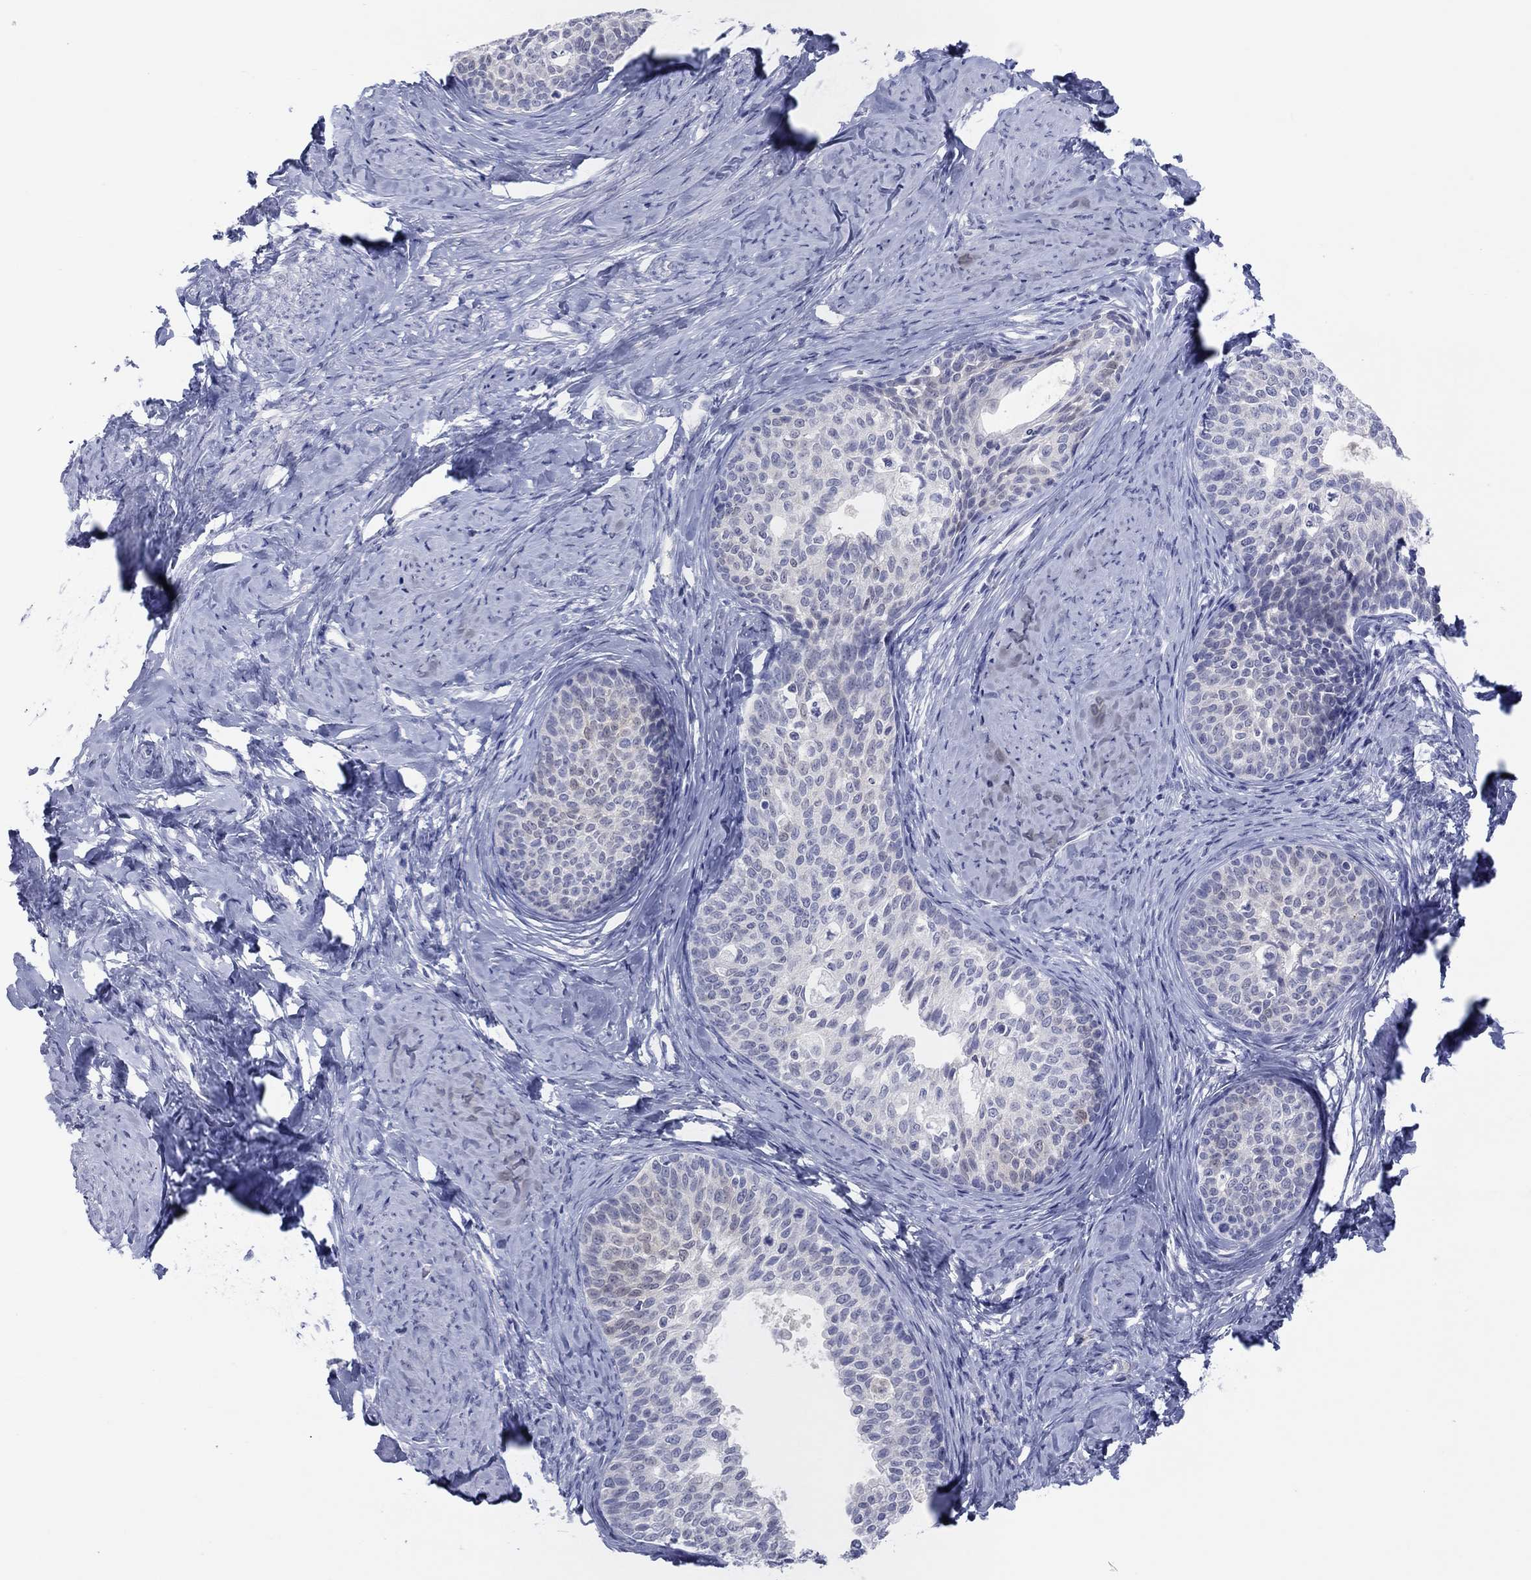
{"staining": {"intensity": "negative", "quantity": "none", "location": "none"}, "tissue": "cervical cancer", "cell_type": "Tumor cells", "image_type": "cancer", "snomed": [{"axis": "morphology", "description": "Squamous cell carcinoma, NOS"}, {"axis": "topography", "description": "Cervix"}], "caption": "Tumor cells show no significant protein expression in cervical squamous cell carcinoma. (DAB immunohistochemistry (IHC) visualized using brightfield microscopy, high magnification).", "gene": "CPNE6", "patient": {"sex": "female", "age": 51}}